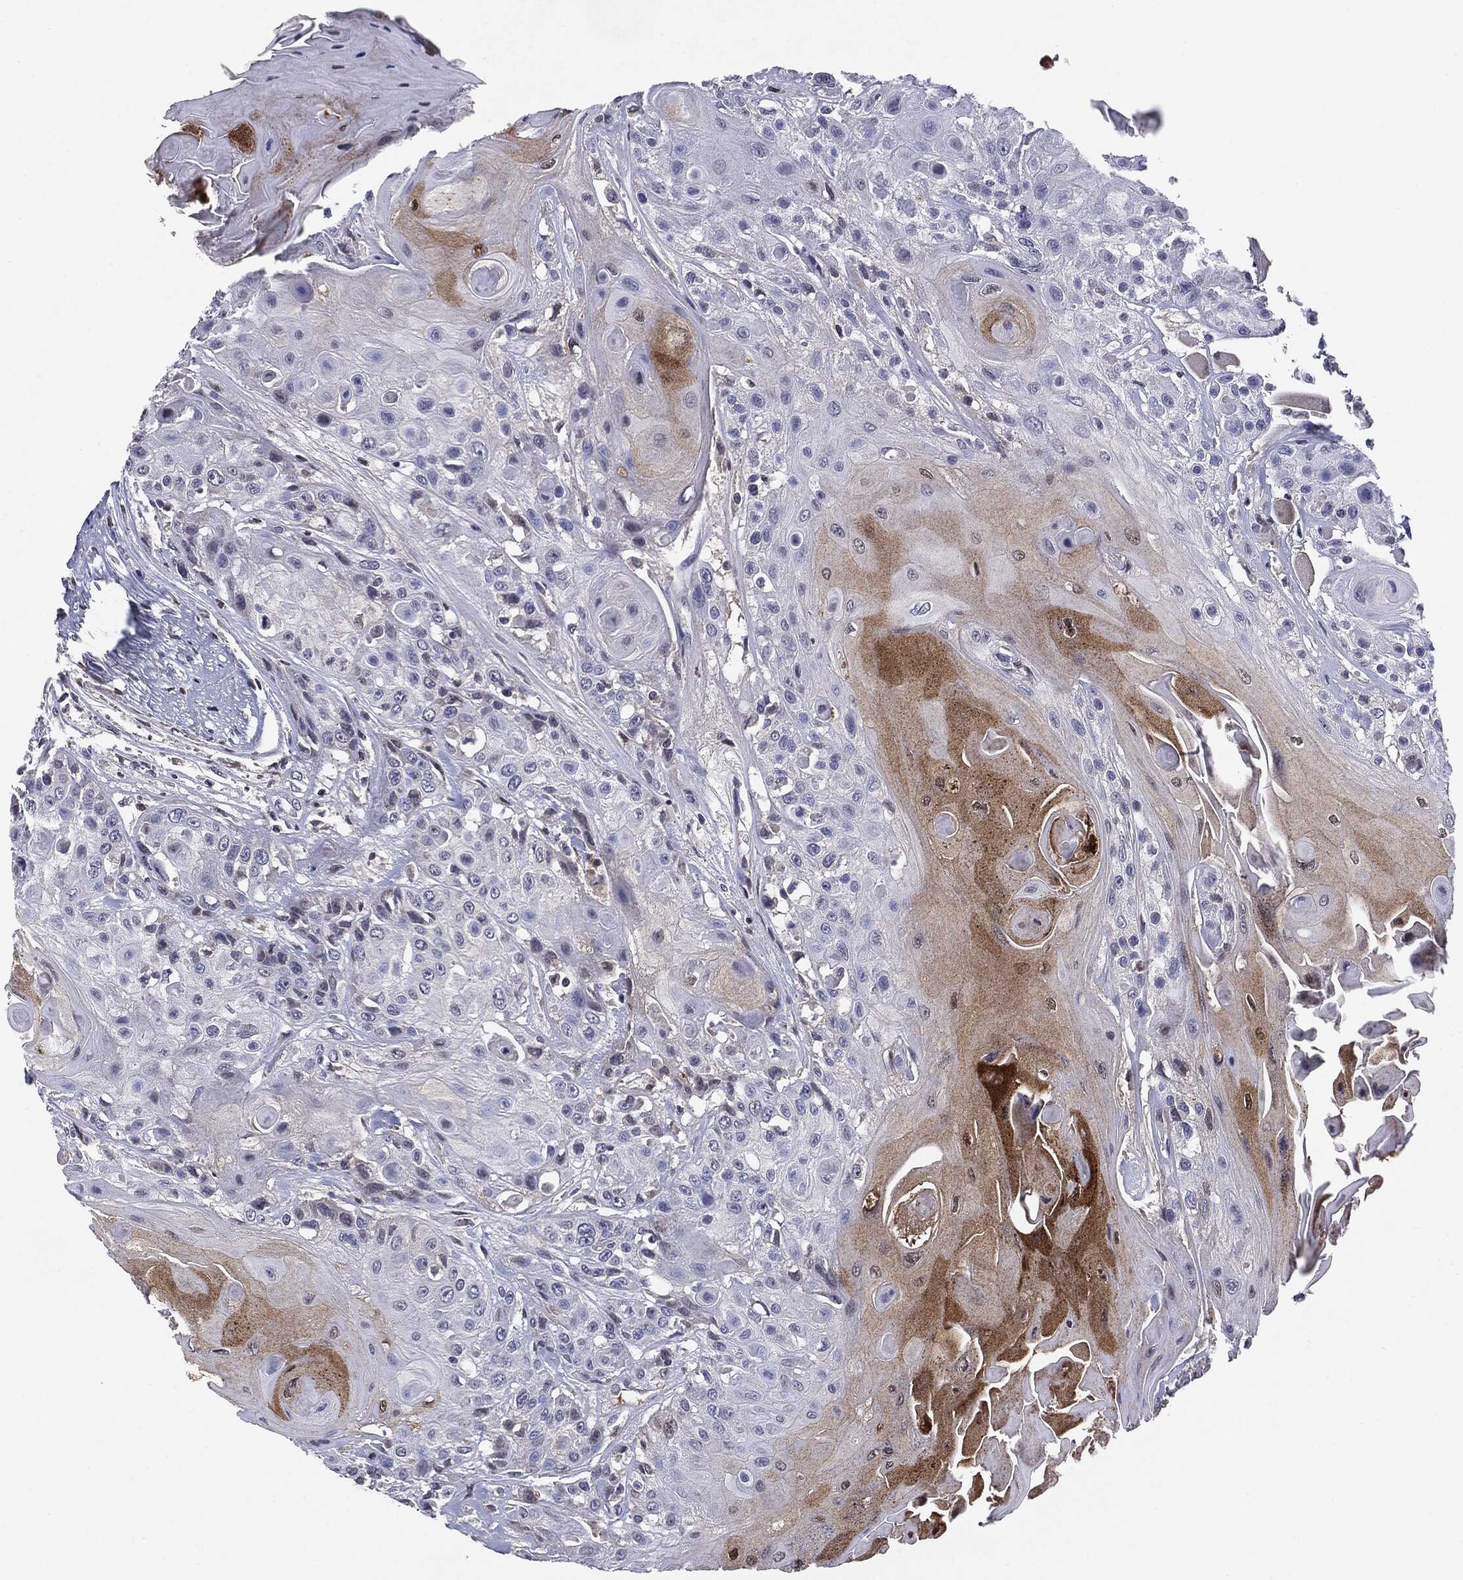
{"staining": {"intensity": "negative", "quantity": "none", "location": "none"}, "tissue": "head and neck cancer", "cell_type": "Tumor cells", "image_type": "cancer", "snomed": [{"axis": "morphology", "description": "Squamous cell carcinoma, NOS"}, {"axis": "topography", "description": "Head-Neck"}], "caption": "A high-resolution image shows immunohistochemistry (IHC) staining of squamous cell carcinoma (head and neck), which exhibits no significant positivity in tumor cells. (DAB (3,3'-diaminobenzidine) IHC with hematoxylin counter stain).", "gene": "SERPINB4", "patient": {"sex": "female", "age": 59}}